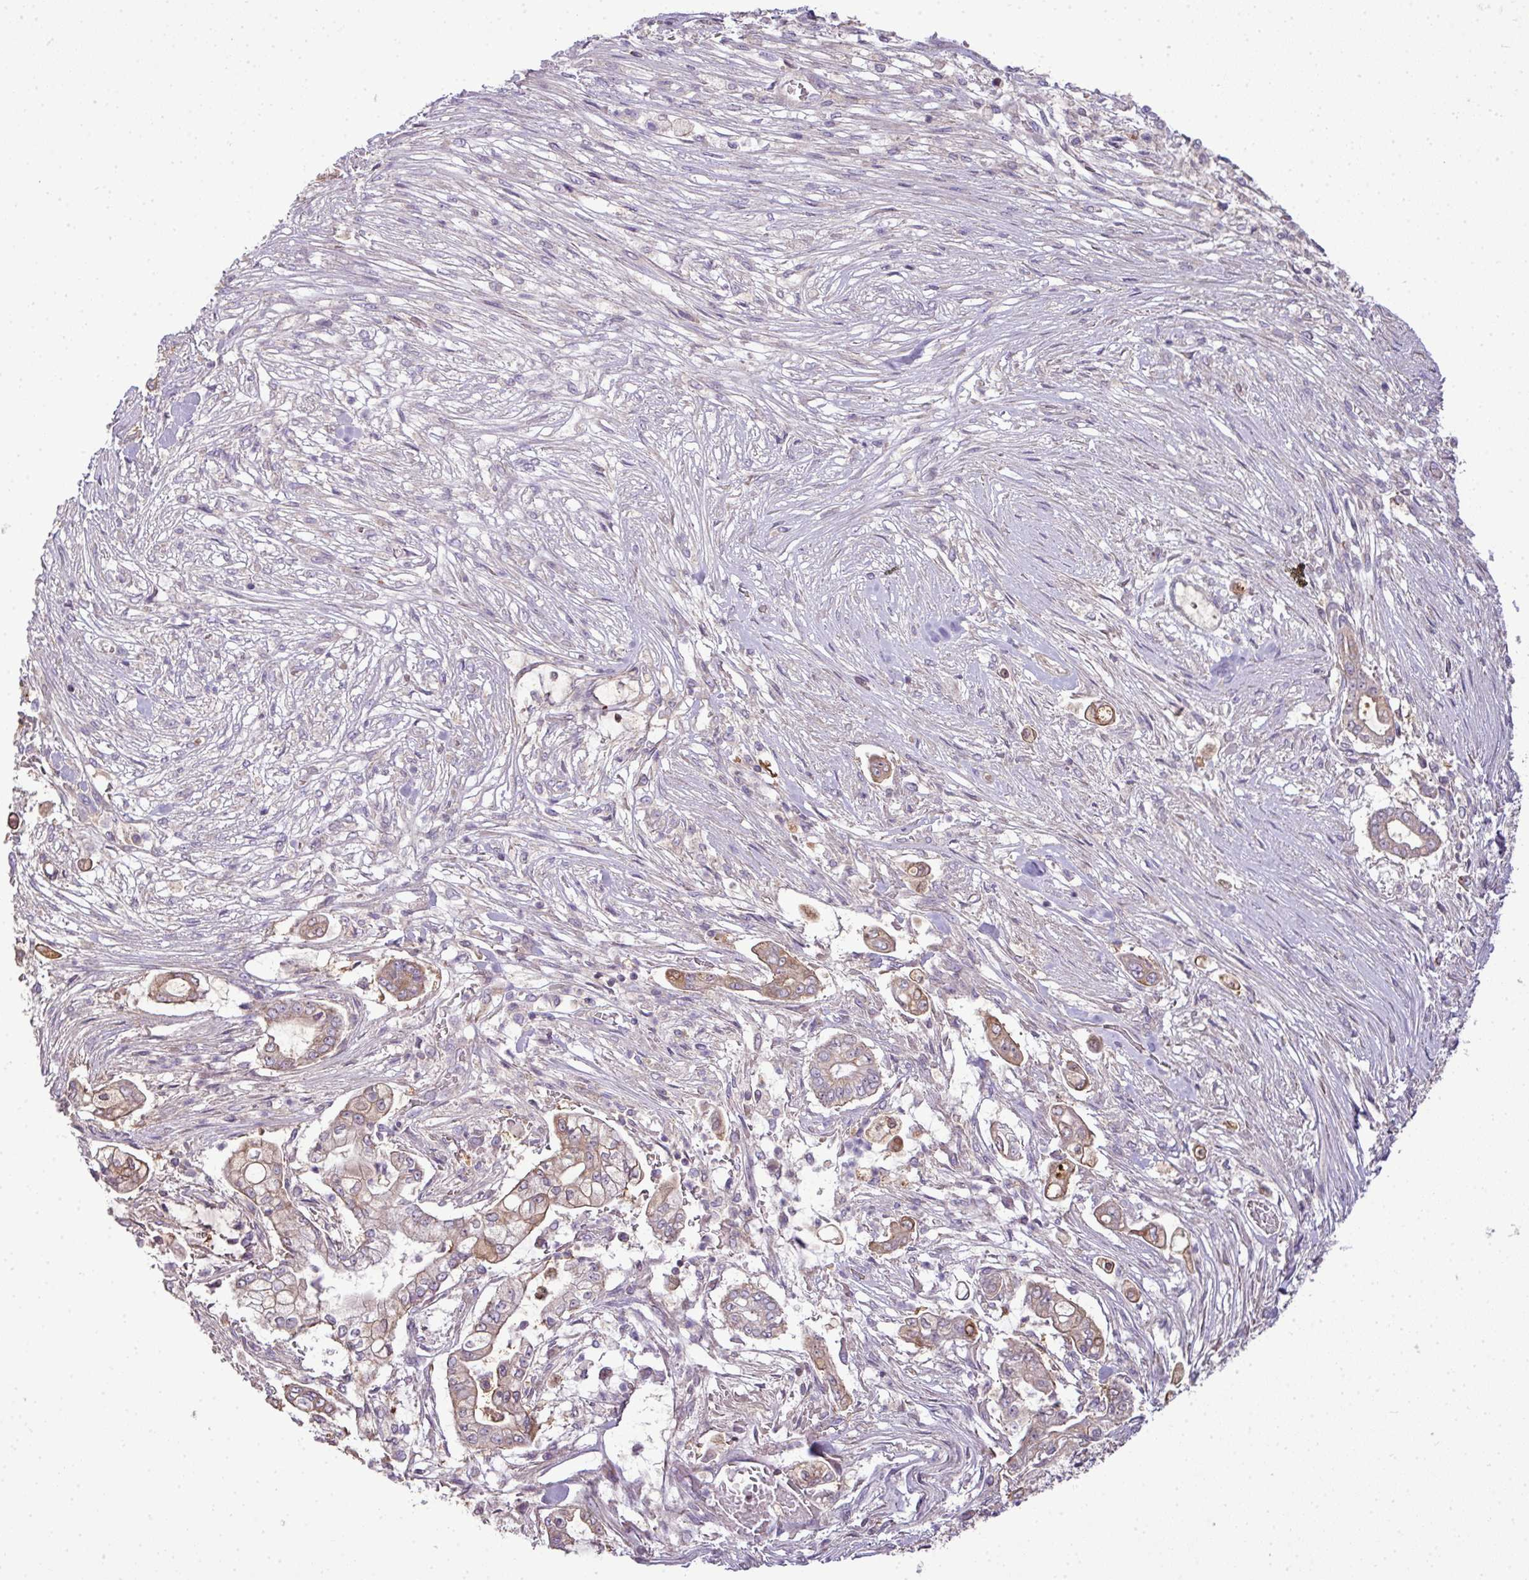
{"staining": {"intensity": "weak", "quantity": "25%-75%", "location": "cytoplasmic/membranous"}, "tissue": "pancreatic cancer", "cell_type": "Tumor cells", "image_type": "cancer", "snomed": [{"axis": "morphology", "description": "Adenocarcinoma, NOS"}, {"axis": "topography", "description": "Pancreas"}], "caption": "Human adenocarcinoma (pancreatic) stained with a protein marker exhibits weak staining in tumor cells.", "gene": "STAT5A", "patient": {"sex": "female", "age": 69}}